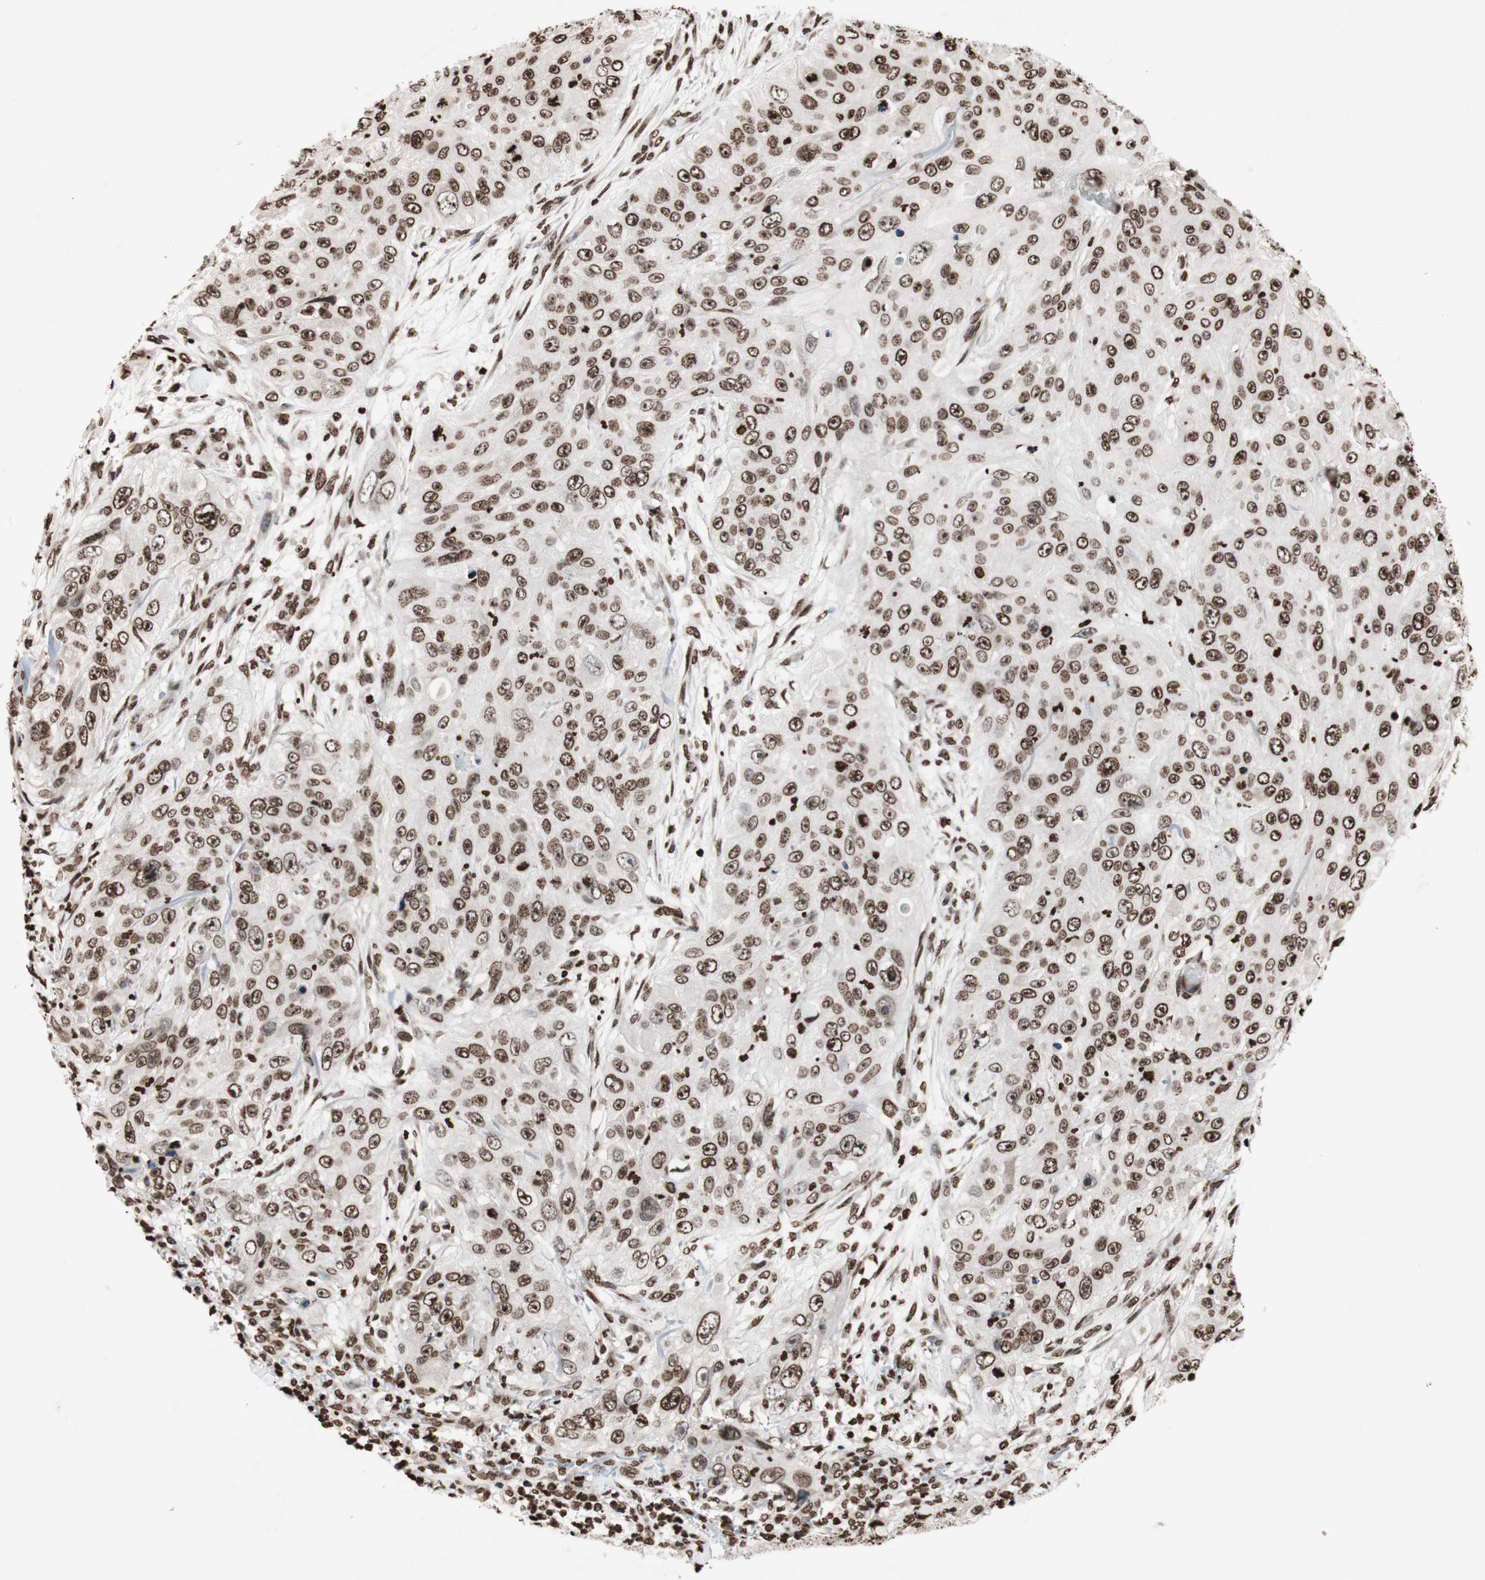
{"staining": {"intensity": "moderate", "quantity": ">75%", "location": "nuclear"}, "tissue": "skin cancer", "cell_type": "Tumor cells", "image_type": "cancer", "snomed": [{"axis": "morphology", "description": "Squamous cell carcinoma, NOS"}, {"axis": "topography", "description": "Skin"}], "caption": "Immunohistochemical staining of skin cancer shows medium levels of moderate nuclear protein expression in about >75% of tumor cells.", "gene": "NCOA3", "patient": {"sex": "female", "age": 80}}